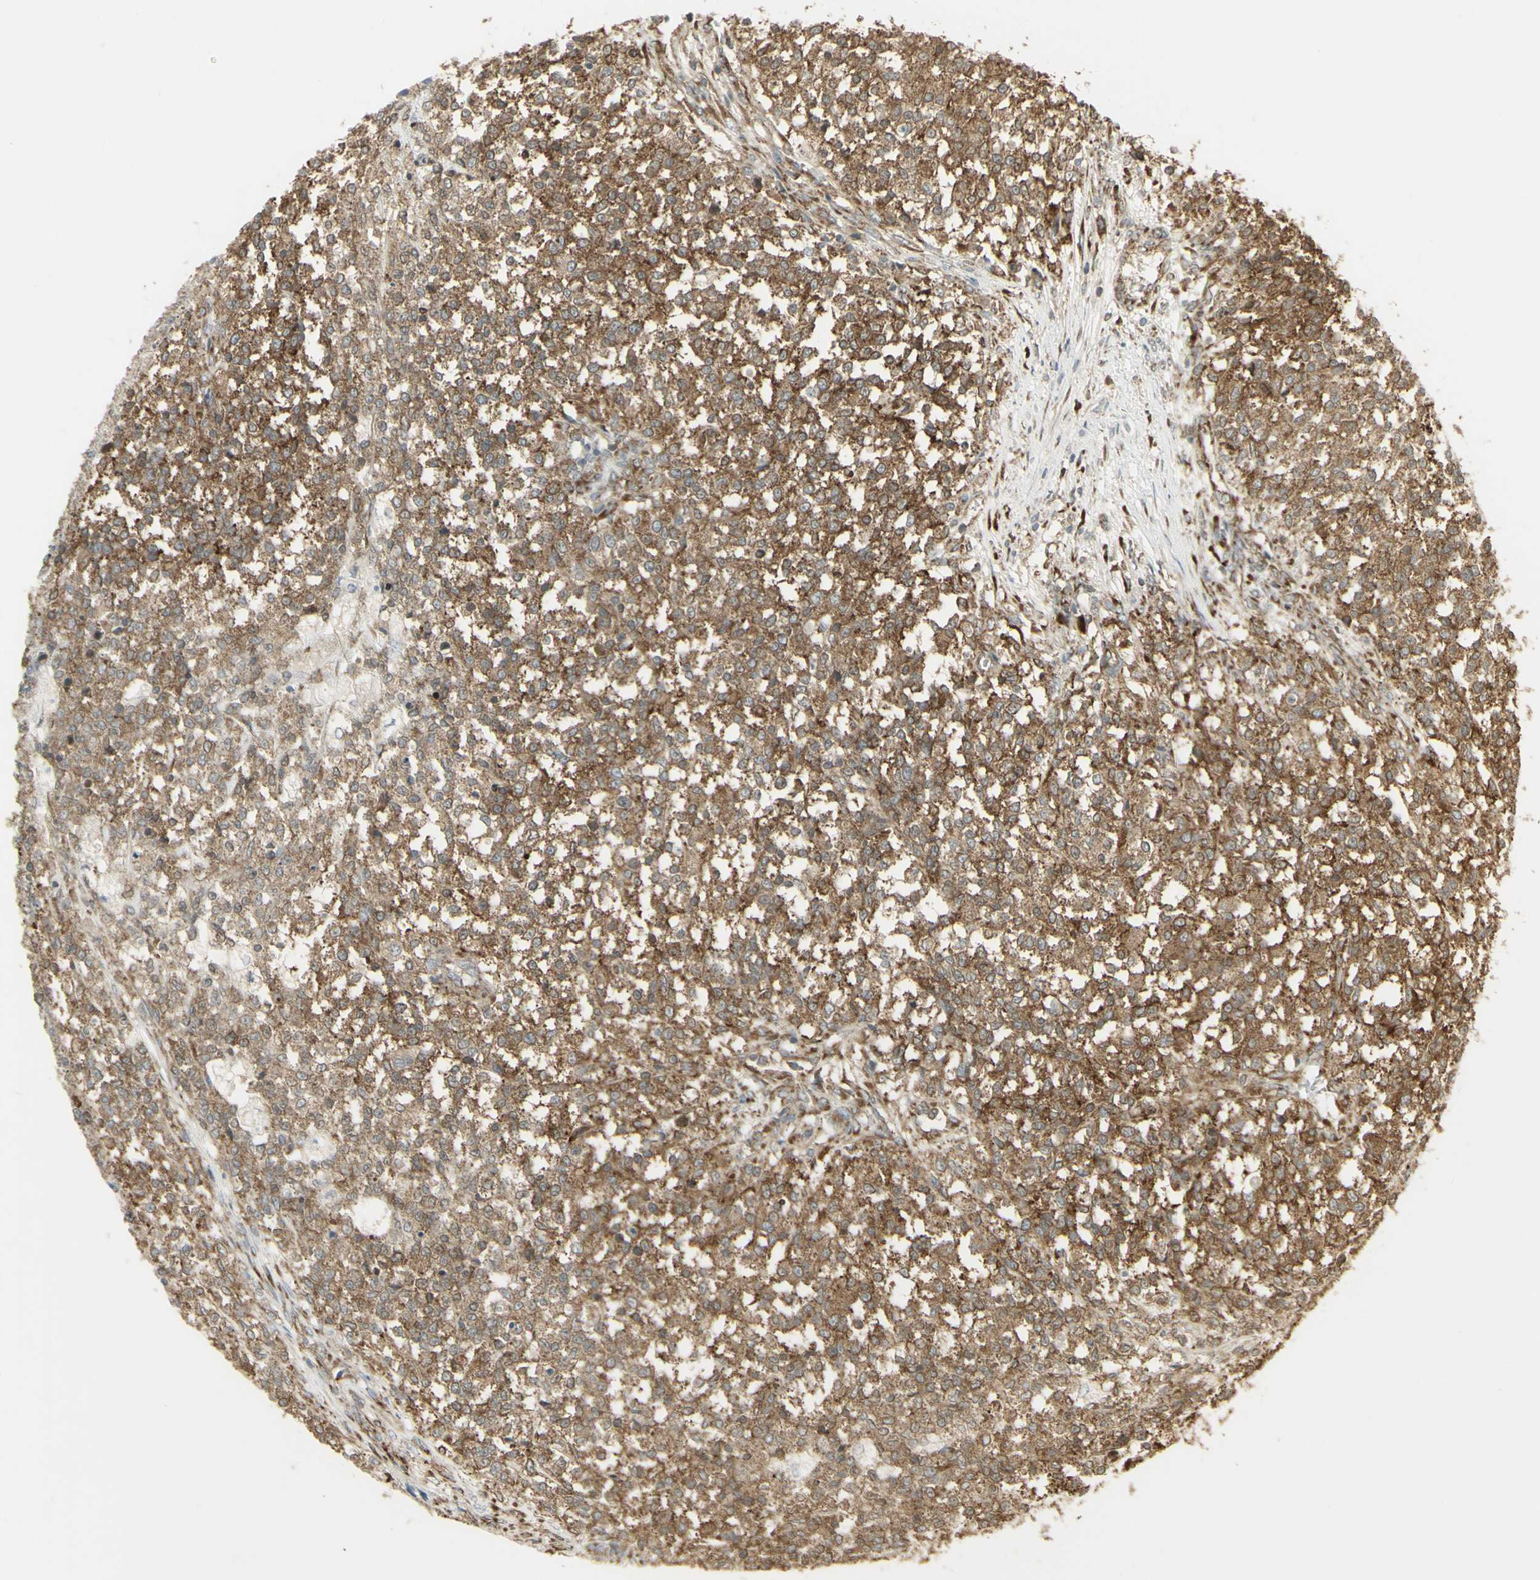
{"staining": {"intensity": "moderate", "quantity": ">75%", "location": "cytoplasmic/membranous"}, "tissue": "testis cancer", "cell_type": "Tumor cells", "image_type": "cancer", "snomed": [{"axis": "morphology", "description": "Seminoma, NOS"}, {"axis": "topography", "description": "Testis"}], "caption": "Protein staining by immunohistochemistry (IHC) displays moderate cytoplasmic/membranous positivity in approximately >75% of tumor cells in testis seminoma. (Stains: DAB (3,3'-diaminobenzidine) in brown, nuclei in blue, Microscopy: brightfield microscopy at high magnification).", "gene": "FKBP3", "patient": {"sex": "male", "age": 59}}